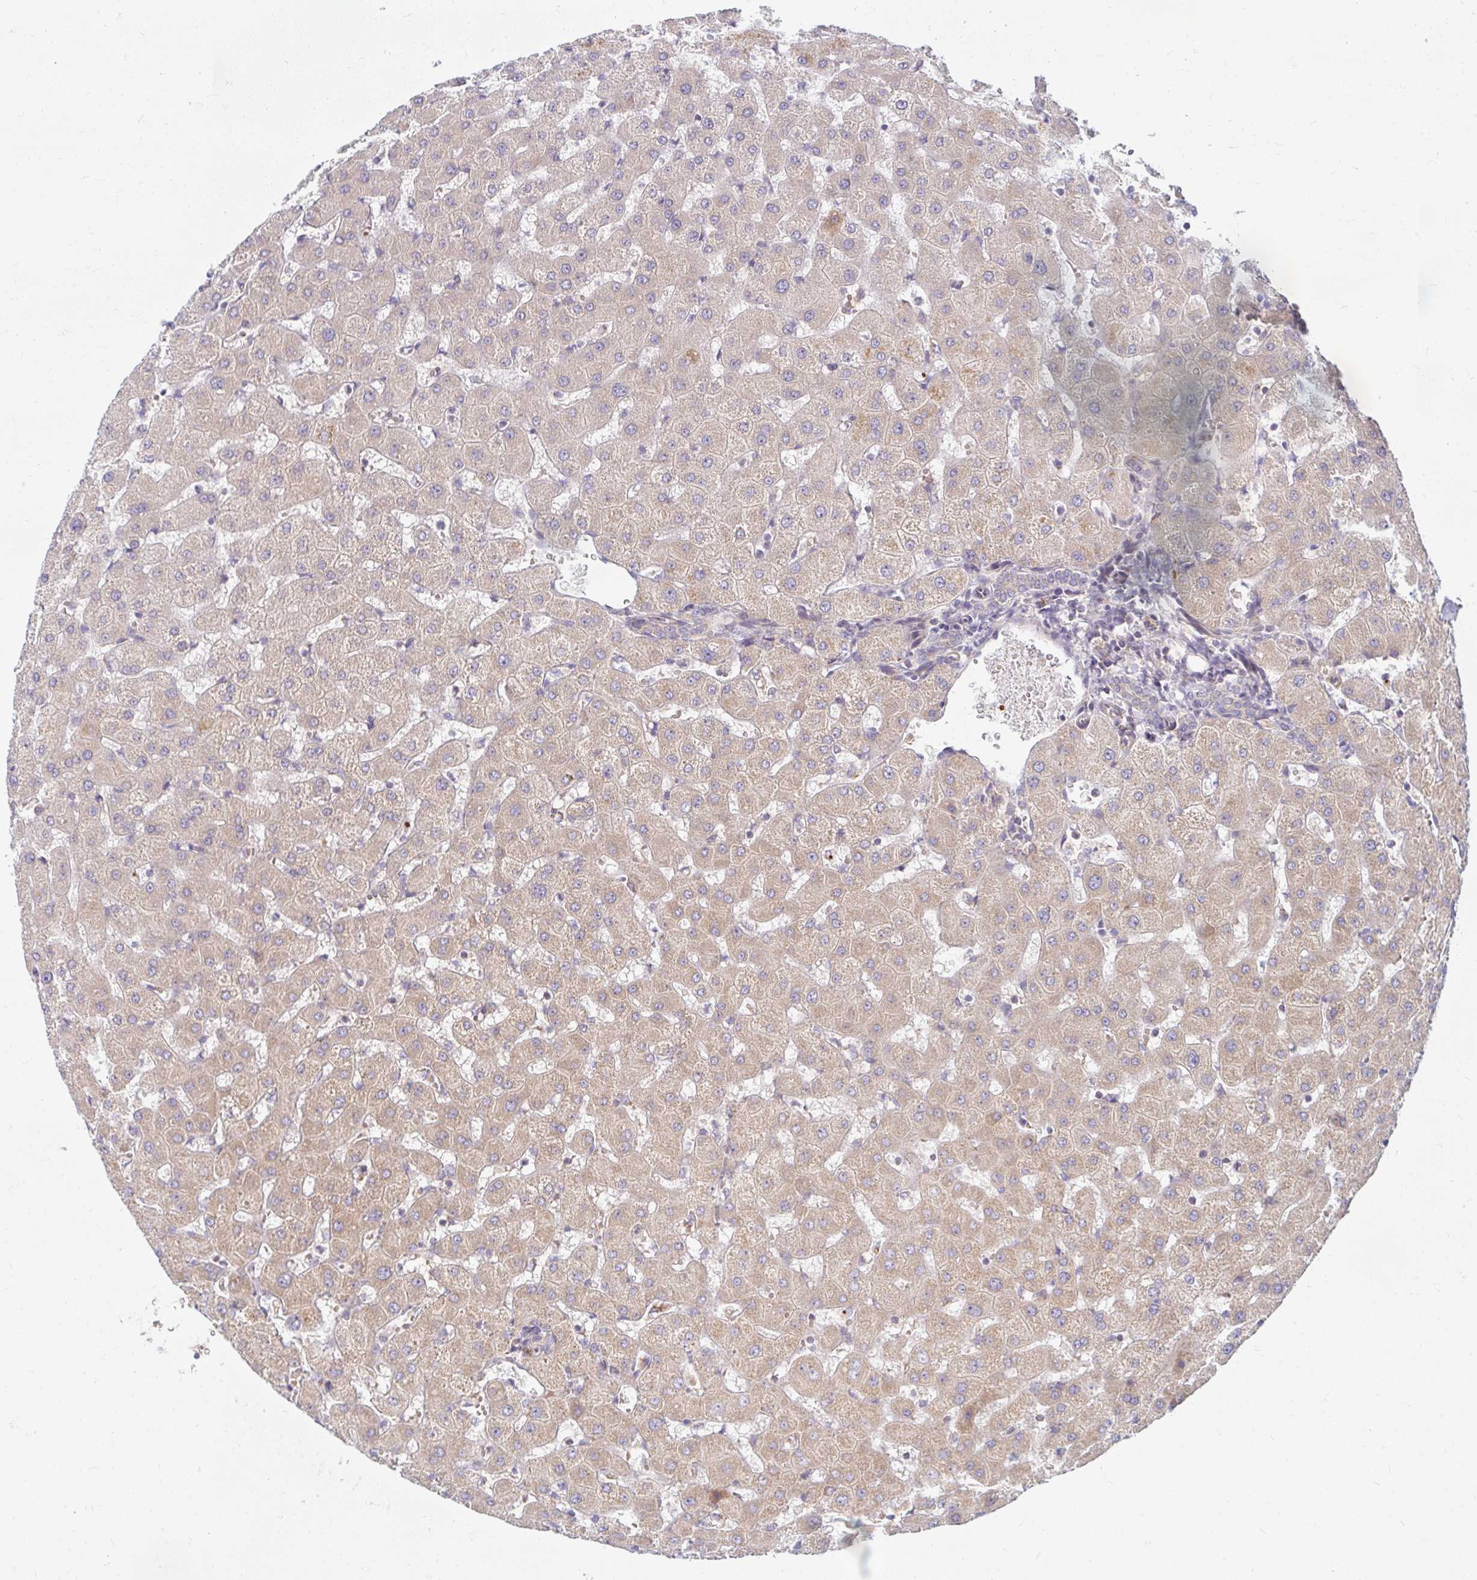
{"staining": {"intensity": "weak", "quantity": "25%-75%", "location": "cytoplasmic/membranous"}, "tissue": "liver", "cell_type": "Cholangiocytes", "image_type": "normal", "snomed": [{"axis": "morphology", "description": "Normal tissue, NOS"}, {"axis": "topography", "description": "Liver"}], "caption": "Immunohistochemistry (IHC) (DAB) staining of benign human liver displays weak cytoplasmic/membranous protein staining in approximately 25%-75% of cholangiocytes. (brown staining indicates protein expression, while blue staining denotes nuclei).", "gene": "SKP2", "patient": {"sex": "female", "age": 63}}